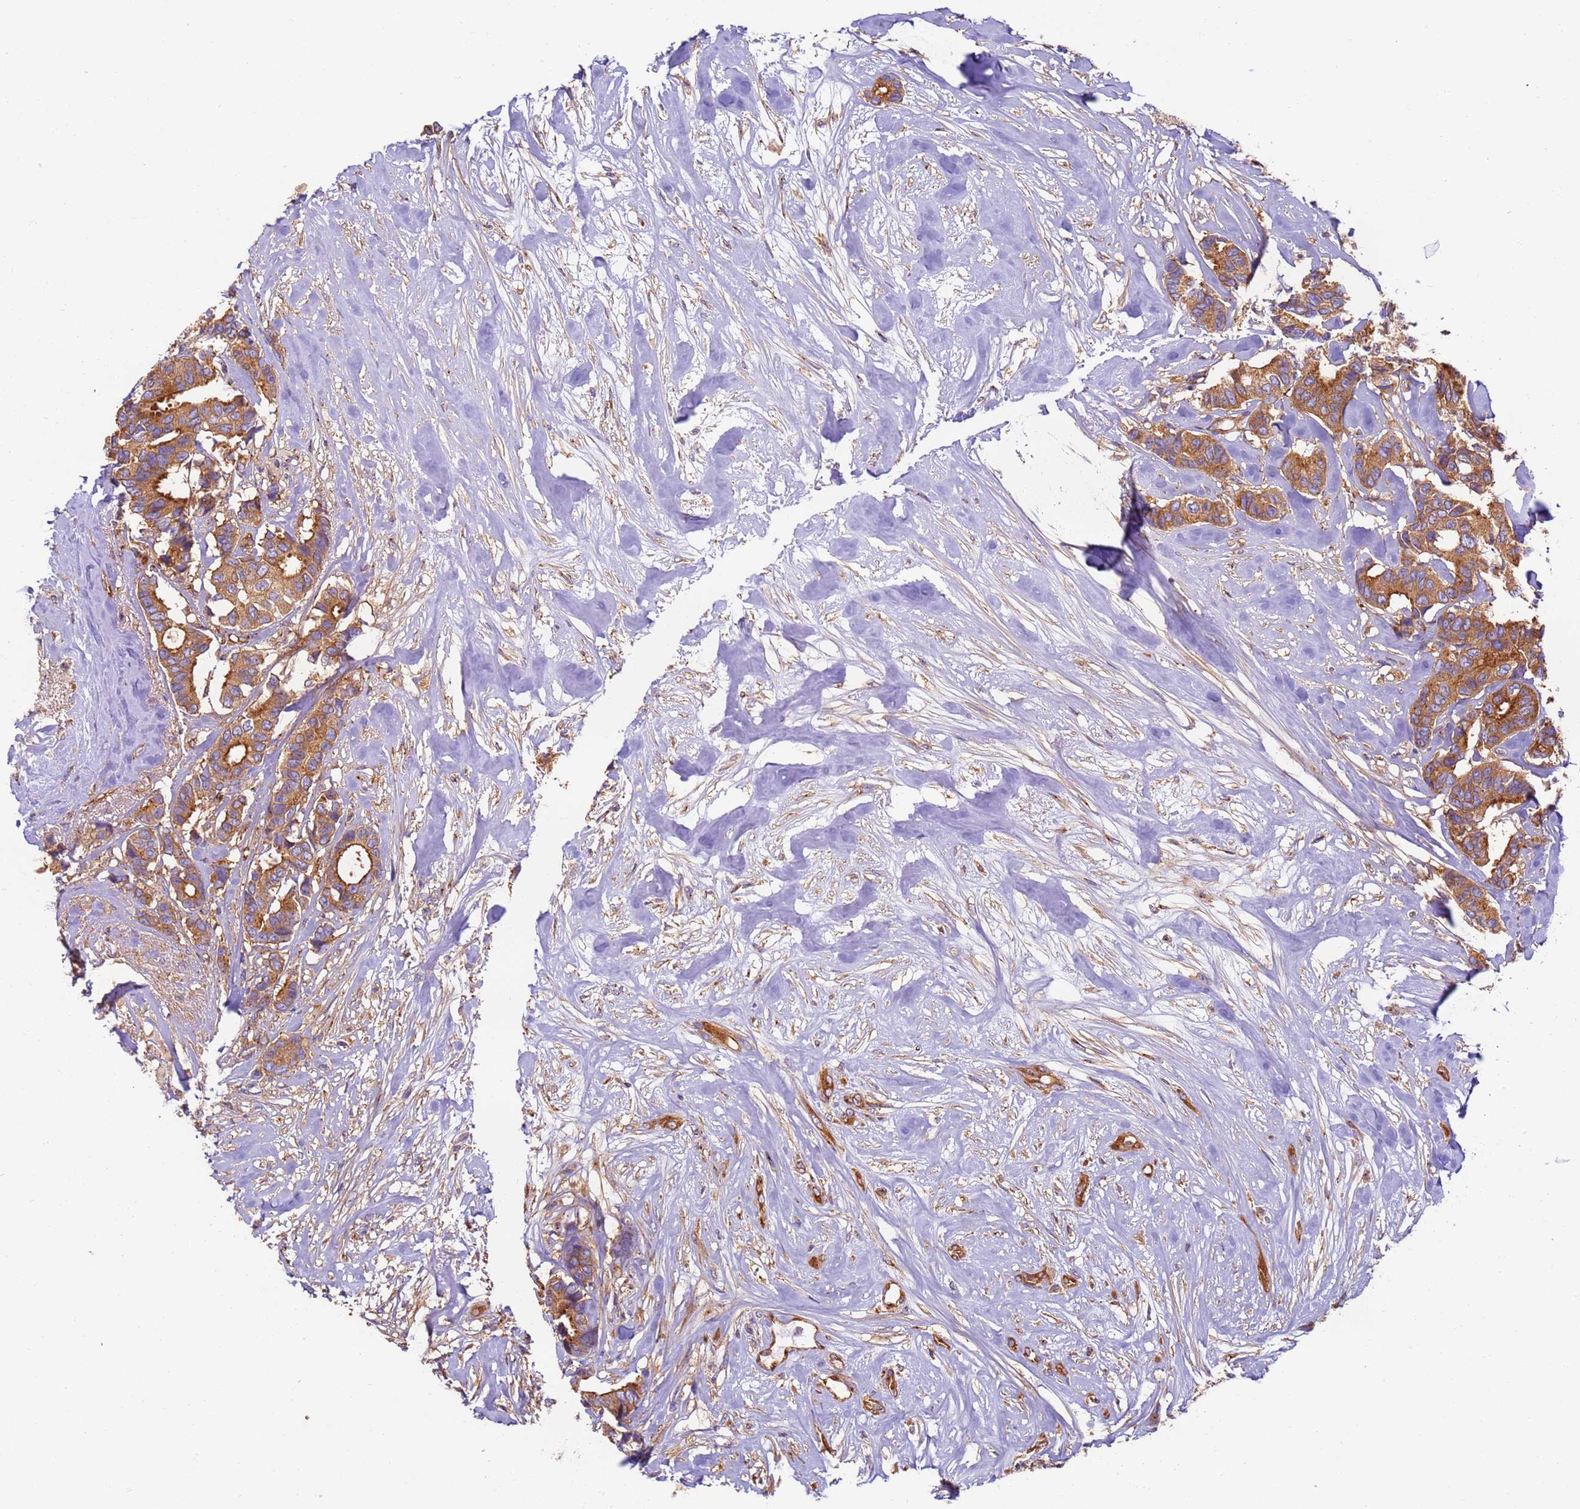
{"staining": {"intensity": "moderate", "quantity": ">75%", "location": "cytoplasmic/membranous"}, "tissue": "breast cancer", "cell_type": "Tumor cells", "image_type": "cancer", "snomed": [{"axis": "morphology", "description": "Duct carcinoma"}, {"axis": "topography", "description": "Breast"}], "caption": "Tumor cells reveal medium levels of moderate cytoplasmic/membranous positivity in about >75% of cells in human breast cancer (invasive ductal carcinoma).", "gene": "DYNC1I2", "patient": {"sex": "female", "age": 87}}